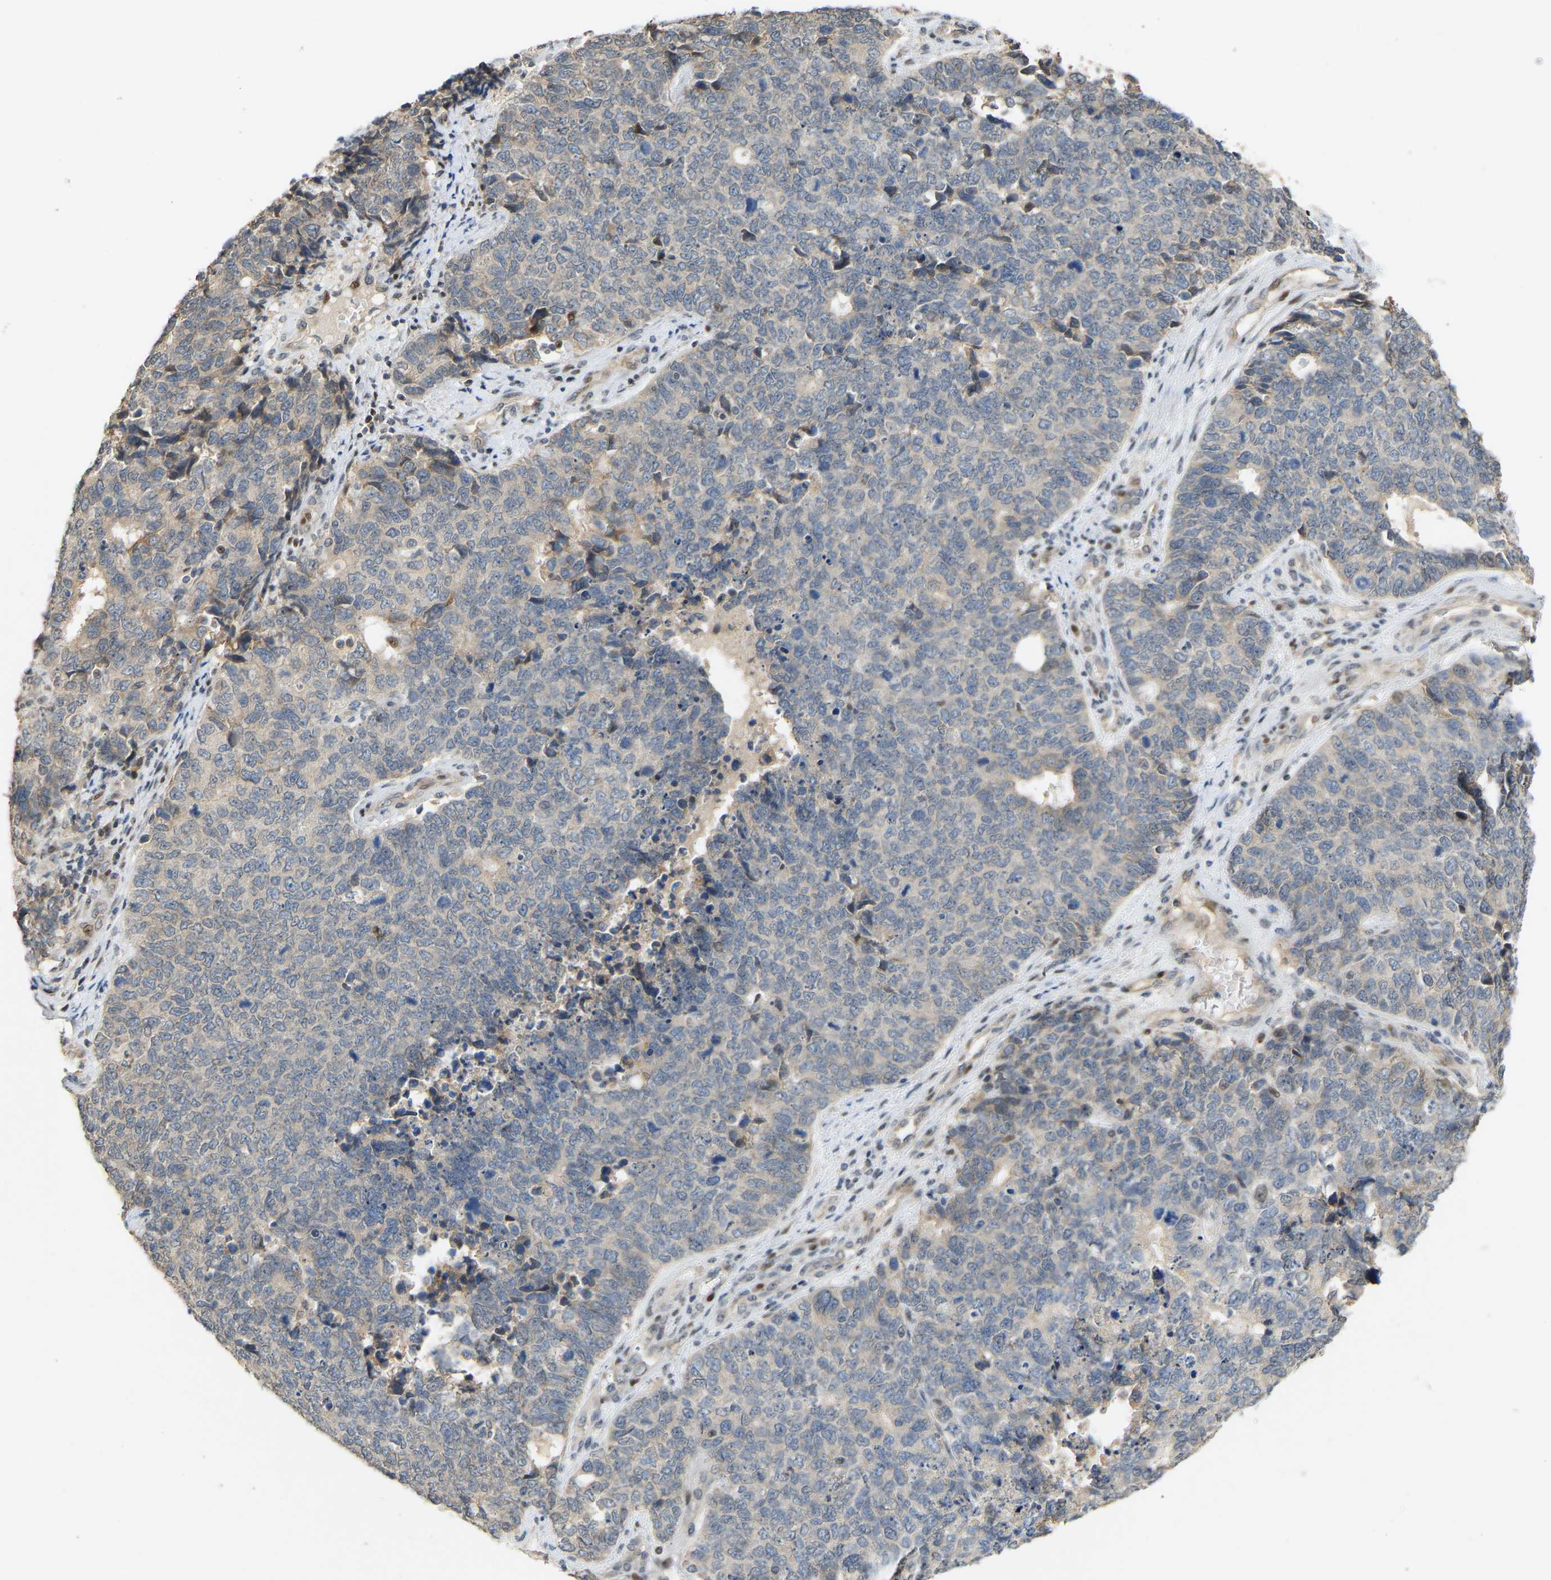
{"staining": {"intensity": "negative", "quantity": "none", "location": "none"}, "tissue": "cervical cancer", "cell_type": "Tumor cells", "image_type": "cancer", "snomed": [{"axis": "morphology", "description": "Squamous cell carcinoma, NOS"}, {"axis": "topography", "description": "Cervix"}], "caption": "High power microscopy micrograph of an IHC micrograph of cervical cancer, revealing no significant staining in tumor cells.", "gene": "PTPN4", "patient": {"sex": "female", "age": 63}}